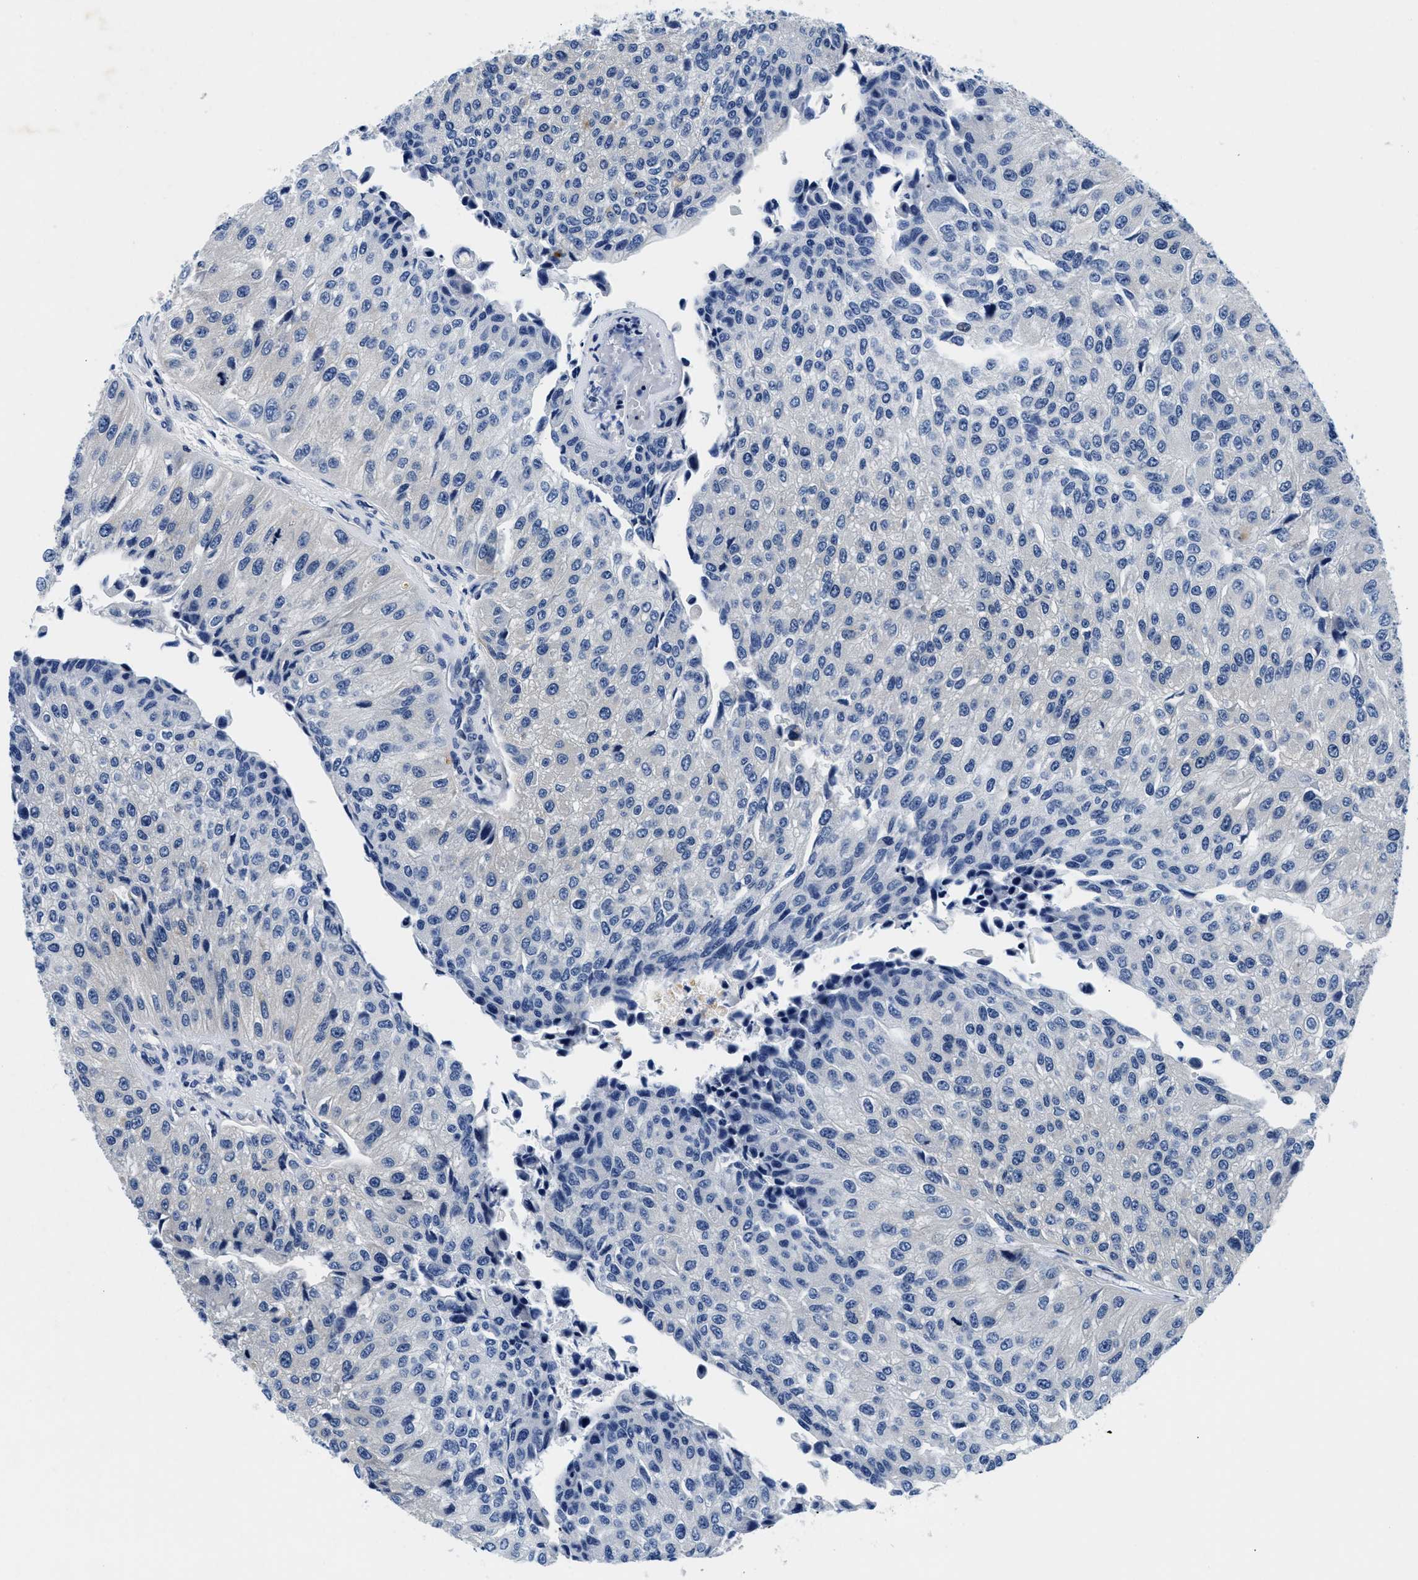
{"staining": {"intensity": "negative", "quantity": "none", "location": "none"}, "tissue": "urothelial cancer", "cell_type": "Tumor cells", "image_type": "cancer", "snomed": [{"axis": "morphology", "description": "Urothelial carcinoma, High grade"}, {"axis": "topography", "description": "Kidney"}, {"axis": "topography", "description": "Urinary bladder"}], "caption": "High magnification brightfield microscopy of urothelial cancer stained with DAB (3,3'-diaminobenzidine) (brown) and counterstained with hematoxylin (blue): tumor cells show no significant expression.", "gene": "MEA1", "patient": {"sex": "male", "age": 77}}